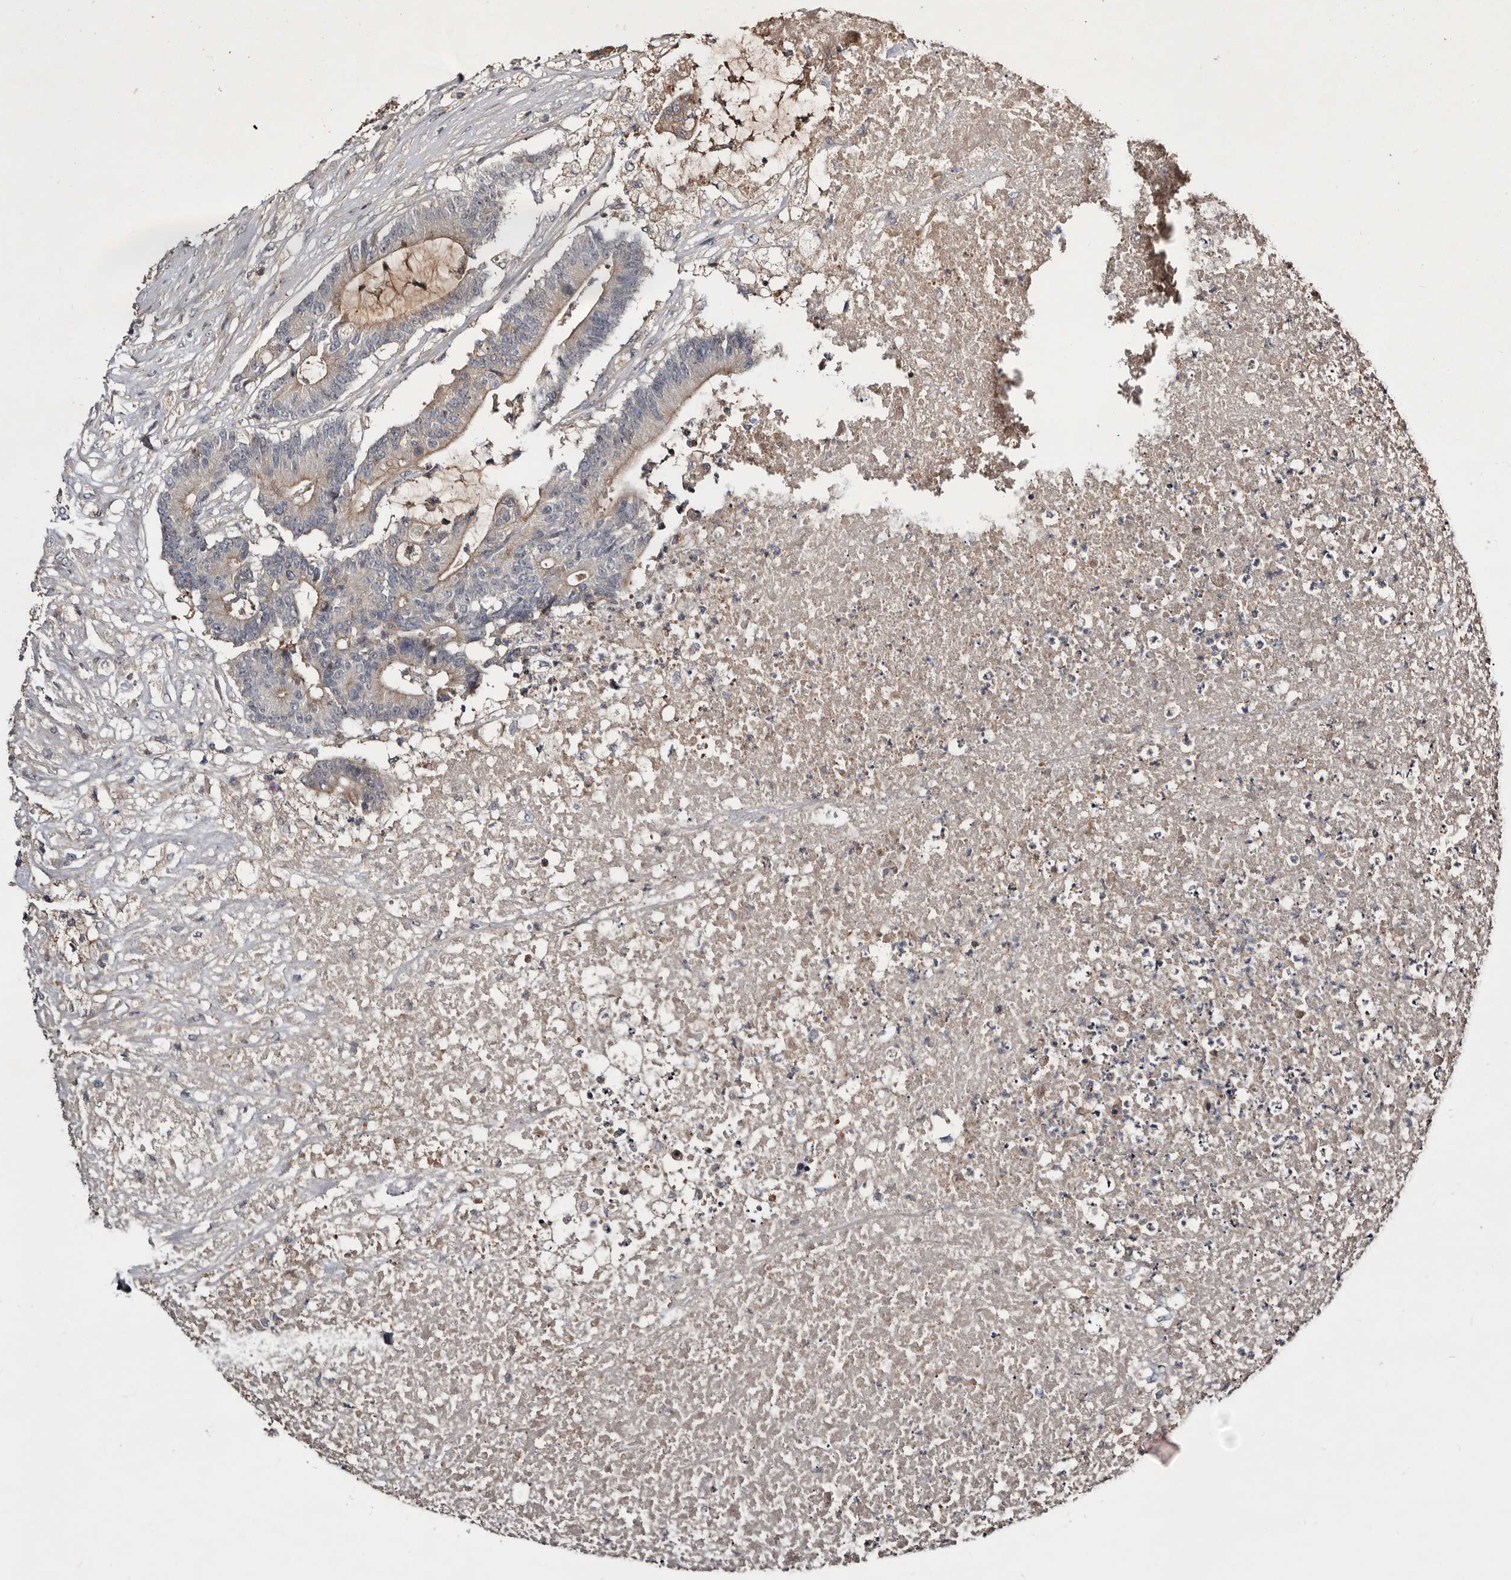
{"staining": {"intensity": "weak", "quantity": "25%-75%", "location": "cytoplasmic/membranous"}, "tissue": "colorectal cancer", "cell_type": "Tumor cells", "image_type": "cancer", "snomed": [{"axis": "morphology", "description": "Adenocarcinoma, NOS"}, {"axis": "topography", "description": "Colon"}], "caption": "Tumor cells exhibit low levels of weak cytoplasmic/membranous expression in about 25%-75% of cells in adenocarcinoma (colorectal). (IHC, brightfield microscopy, high magnification).", "gene": "TTC39A", "patient": {"sex": "female", "age": 84}}